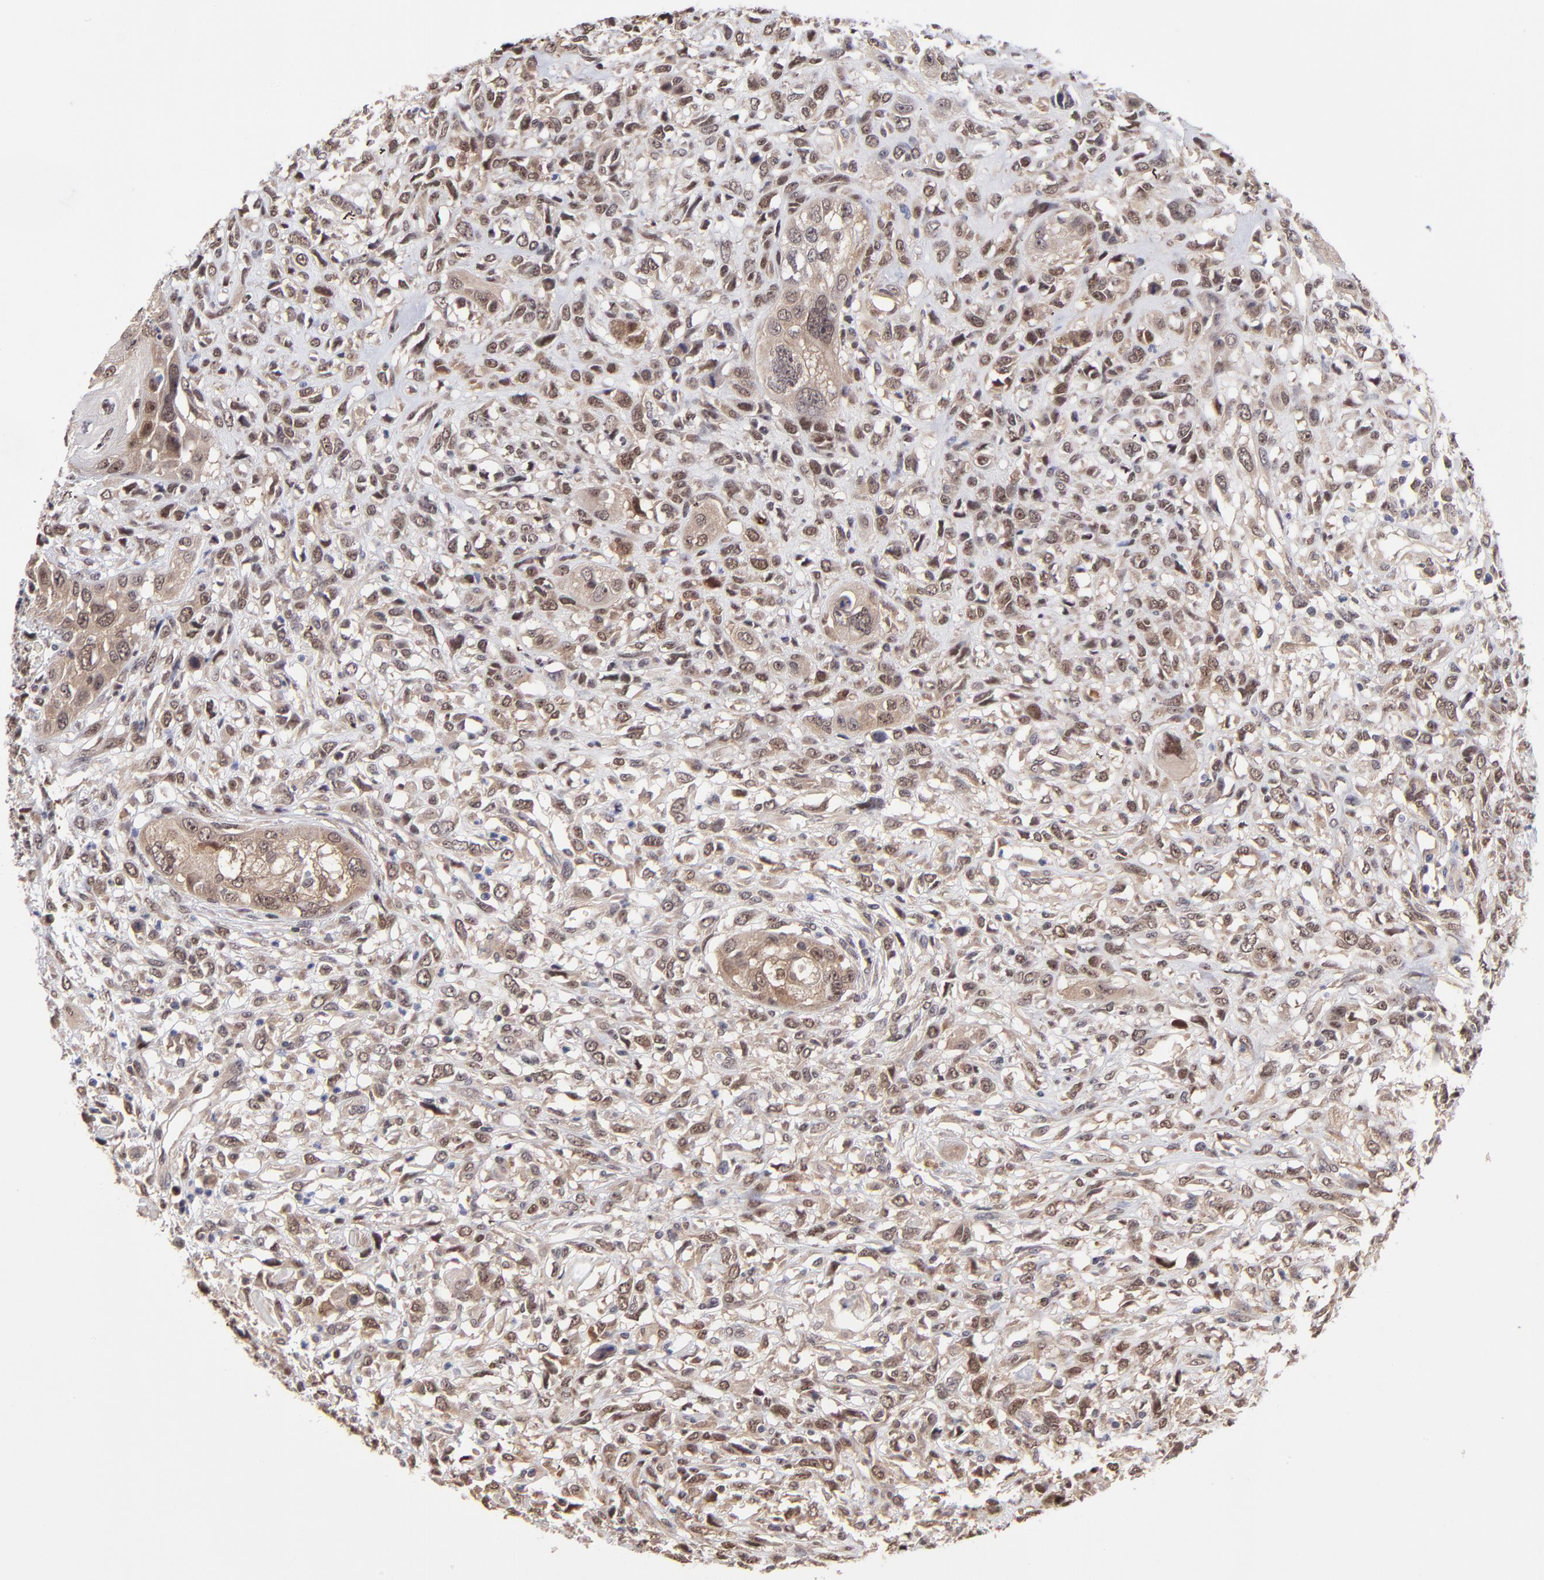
{"staining": {"intensity": "moderate", "quantity": ">75%", "location": "cytoplasmic/membranous"}, "tissue": "head and neck cancer", "cell_type": "Tumor cells", "image_type": "cancer", "snomed": [{"axis": "morphology", "description": "Neoplasm, malignant, NOS"}, {"axis": "topography", "description": "Salivary gland"}, {"axis": "topography", "description": "Head-Neck"}], "caption": "A medium amount of moderate cytoplasmic/membranous staining is seen in approximately >75% of tumor cells in malignant neoplasm (head and neck) tissue. (Brightfield microscopy of DAB IHC at high magnification).", "gene": "UBE2E3", "patient": {"sex": "male", "age": 43}}